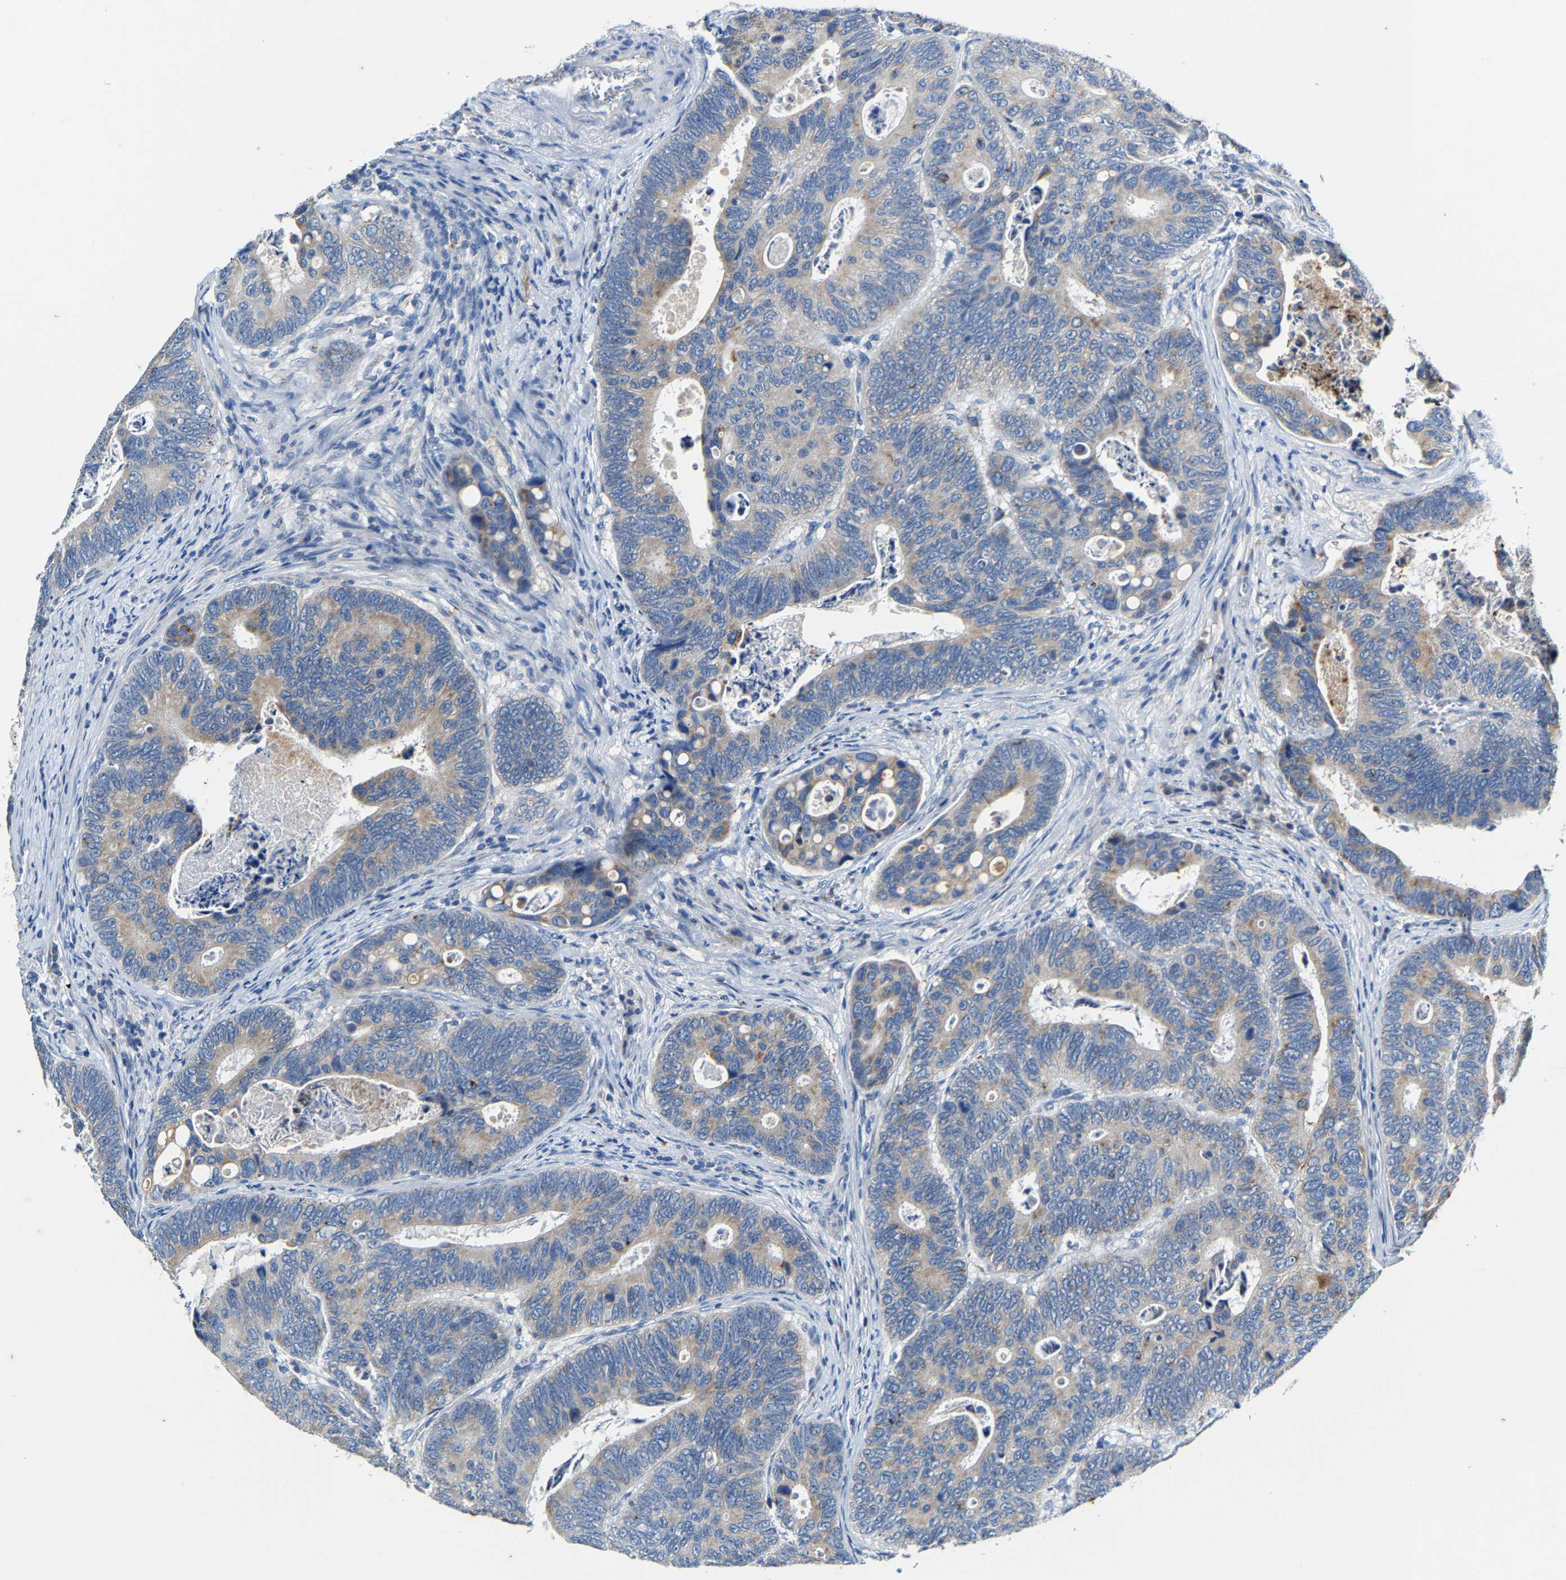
{"staining": {"intensity": "weak", "quantity": "<25%", "location": "cytoplasmic/membranous"}, "tissue": "colorectal cancer", "cell_type": "Tumor cells", "image_type": "cancer", "snomed": [{"axis": "morphology", "description": "Inflammation, NOS"}, {"axis": "morphology", "description": "Adenocarcinoma, NOS"}, {"axis": "topography", "description": "Colon"}], "caption": "Protein analysis of colorectal cancer shows no significant positivity in tumor cells.", "gene": "SLC25A25", "patient": {"sex": "male", "age": 72}}